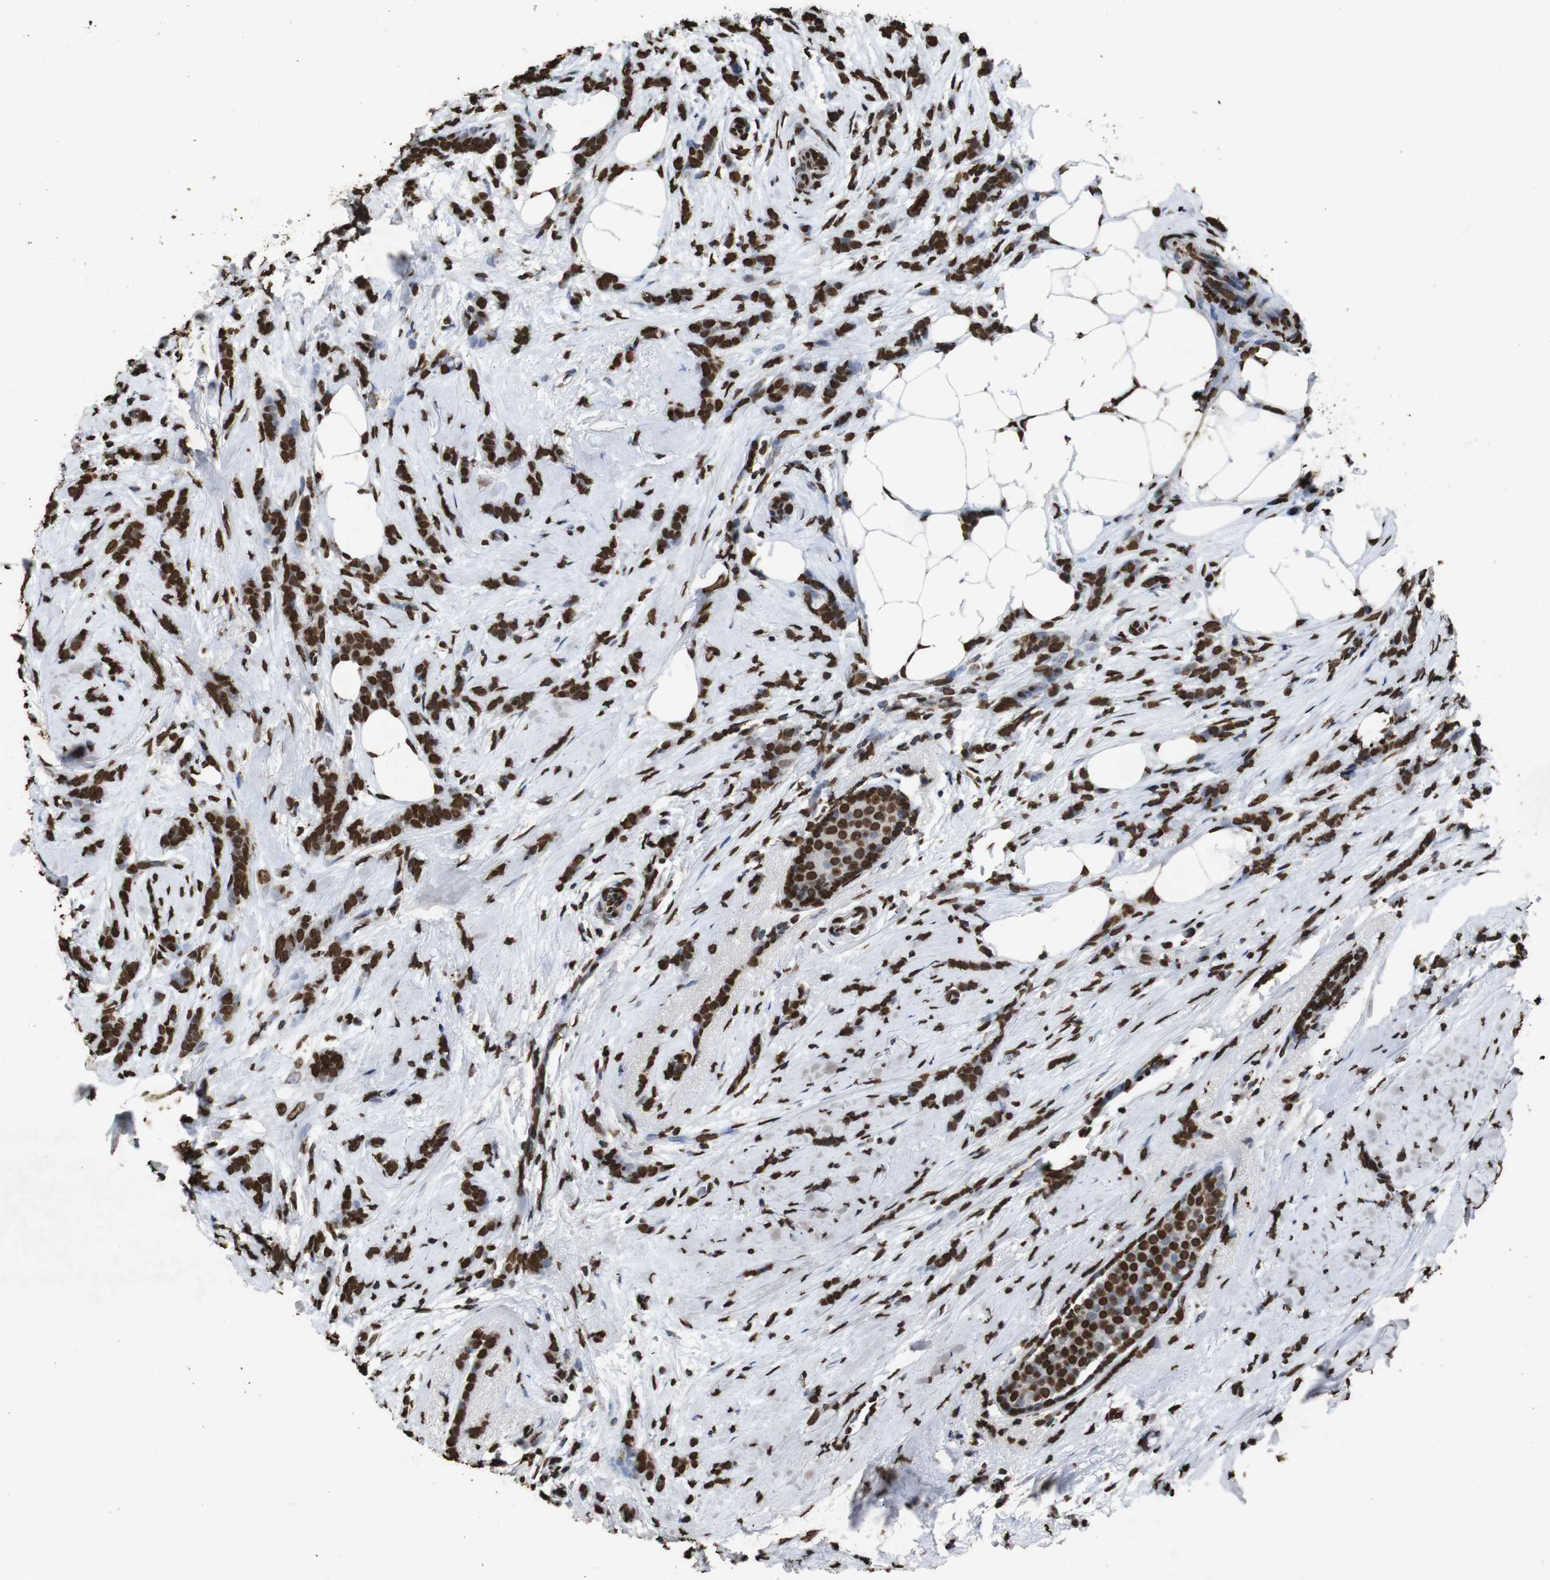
{"staining": {"intensity": "strong", "quantity": ">75%", "location": "nuclear"}, "tissue": "breast cancer", "cell_type": "Tumor cells", "image_type": "cancer", "snomed": [{"axis": "morphology", "description": "Lobular carcinoma, in situ"}, {"axis": "morphology", "description": "Lobular carcinoma"}, {"axis": "topography", "description": "Breast"}], "caption": "Tumor cells display strong nuclear staining in approximately >75% of cells in lobular carcinoma in situ (breast). Using DAB (3,3'-diaminobenzidine) (brown) and hematoxylin (blue) stains, captured at high magnification using brightfield microscopy.", "gene": "MDM2", "patient": {"sex": "female", "age": 41}}